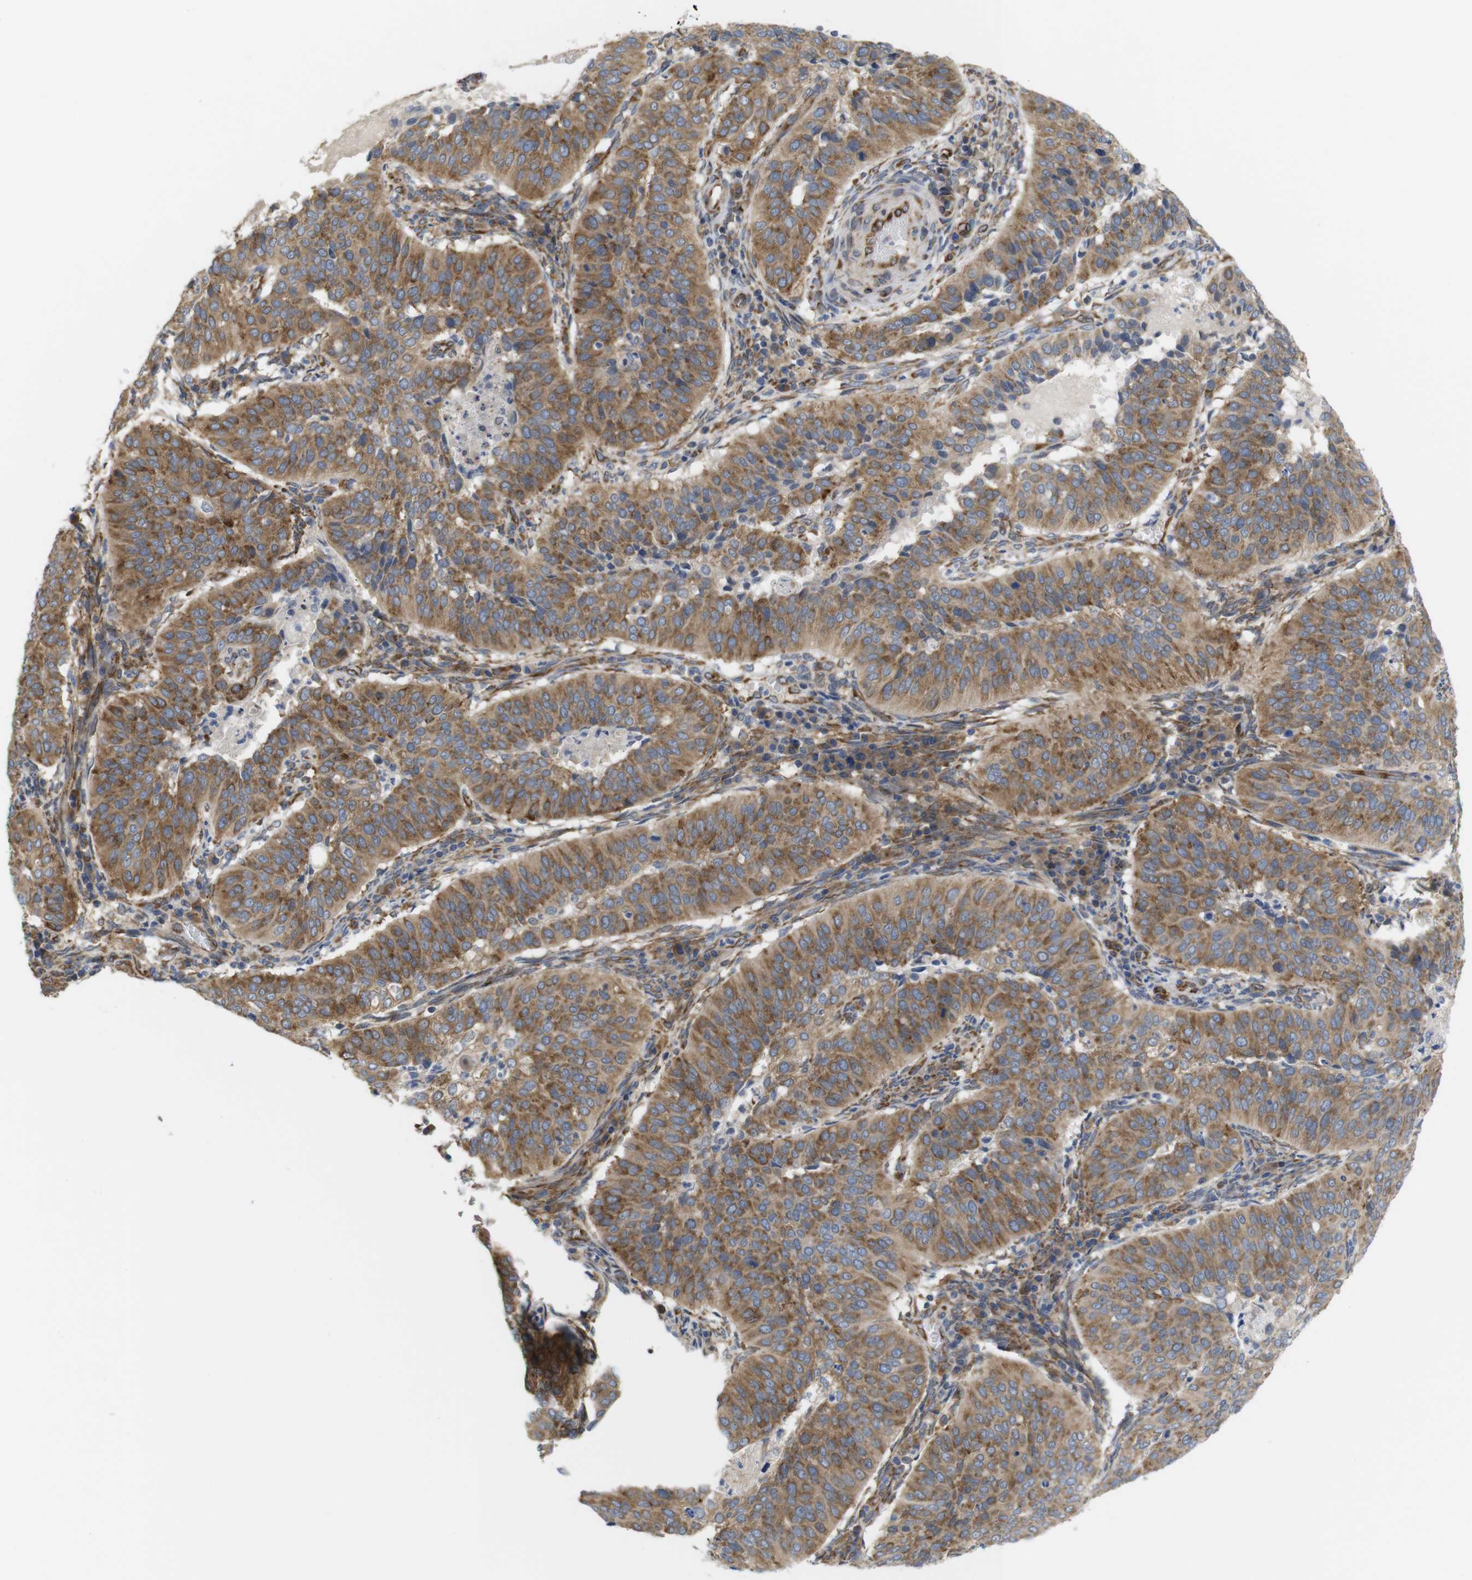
{"staining": {"intensity": "moderate", "quantity": "25%-75%", "location": "cytoplasmic/membranous"}, "tissue": "cervical cancer", "cell_type": "Tumor cells", "image_type": "cancer", "snomed": [{"axis": "morphology", "description": "Normal tissue, NOS"}, {"axis": "morphology", "description": "Squamous cell carcinoma, NOS"}, {"axis": "topography", "description": "Cervix"}], "caption": "Cervical cancer (squamous cell carcinoma) stained with a protein marker demonstrates moderate staining in tumor cells.", "gene": "PCNX2", "patient": {"sex": "female", "age": 39}}